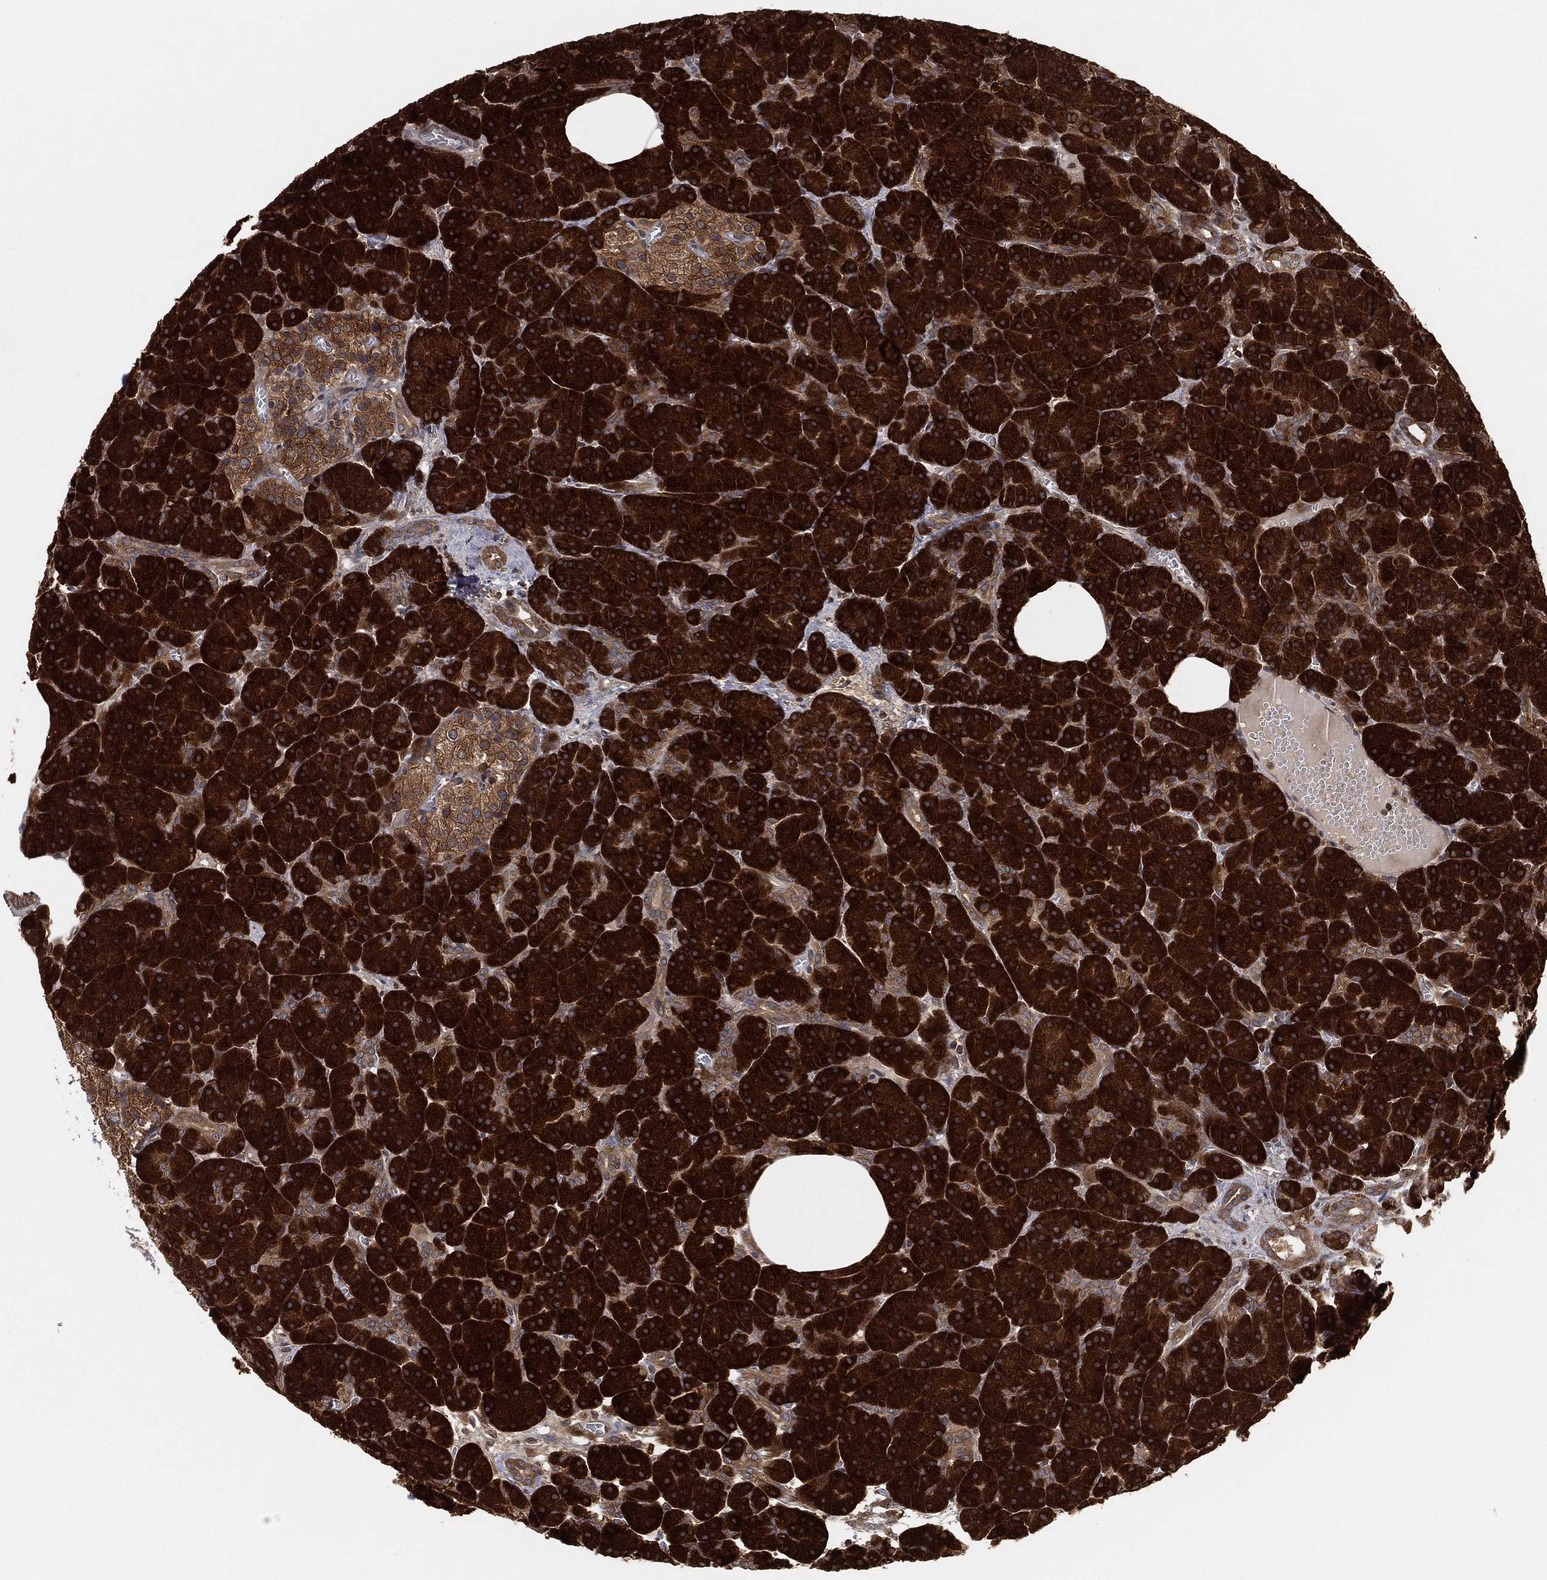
{"staining": {"intensity": "strong", "quantity": ">75%", "location": "cytoplasmic/membranous"}, "tissue": "pancreas", "cell_type": "Exocrine glandular cells", "image_type": "normal", "snomed": [{"axis": "morphology", "description": "Normal tissue, NOS"}, {"axis": "topography", "description": "Pancreas"}], "caption": "Immunohistochemistry staining of unremarkable pancreas, which shows high levels of strong cytoplasmic/membranous positivity in about >75% of exocrine glandular cells indicating strong cytoplasmic/membranous protein staining. The staining was performed using DAB (brown) for protein detection and nuclei were counterstained in hematoxylin (blue).", "gene": "UBA5", "patient": {"sex": "male", "age": 61}}